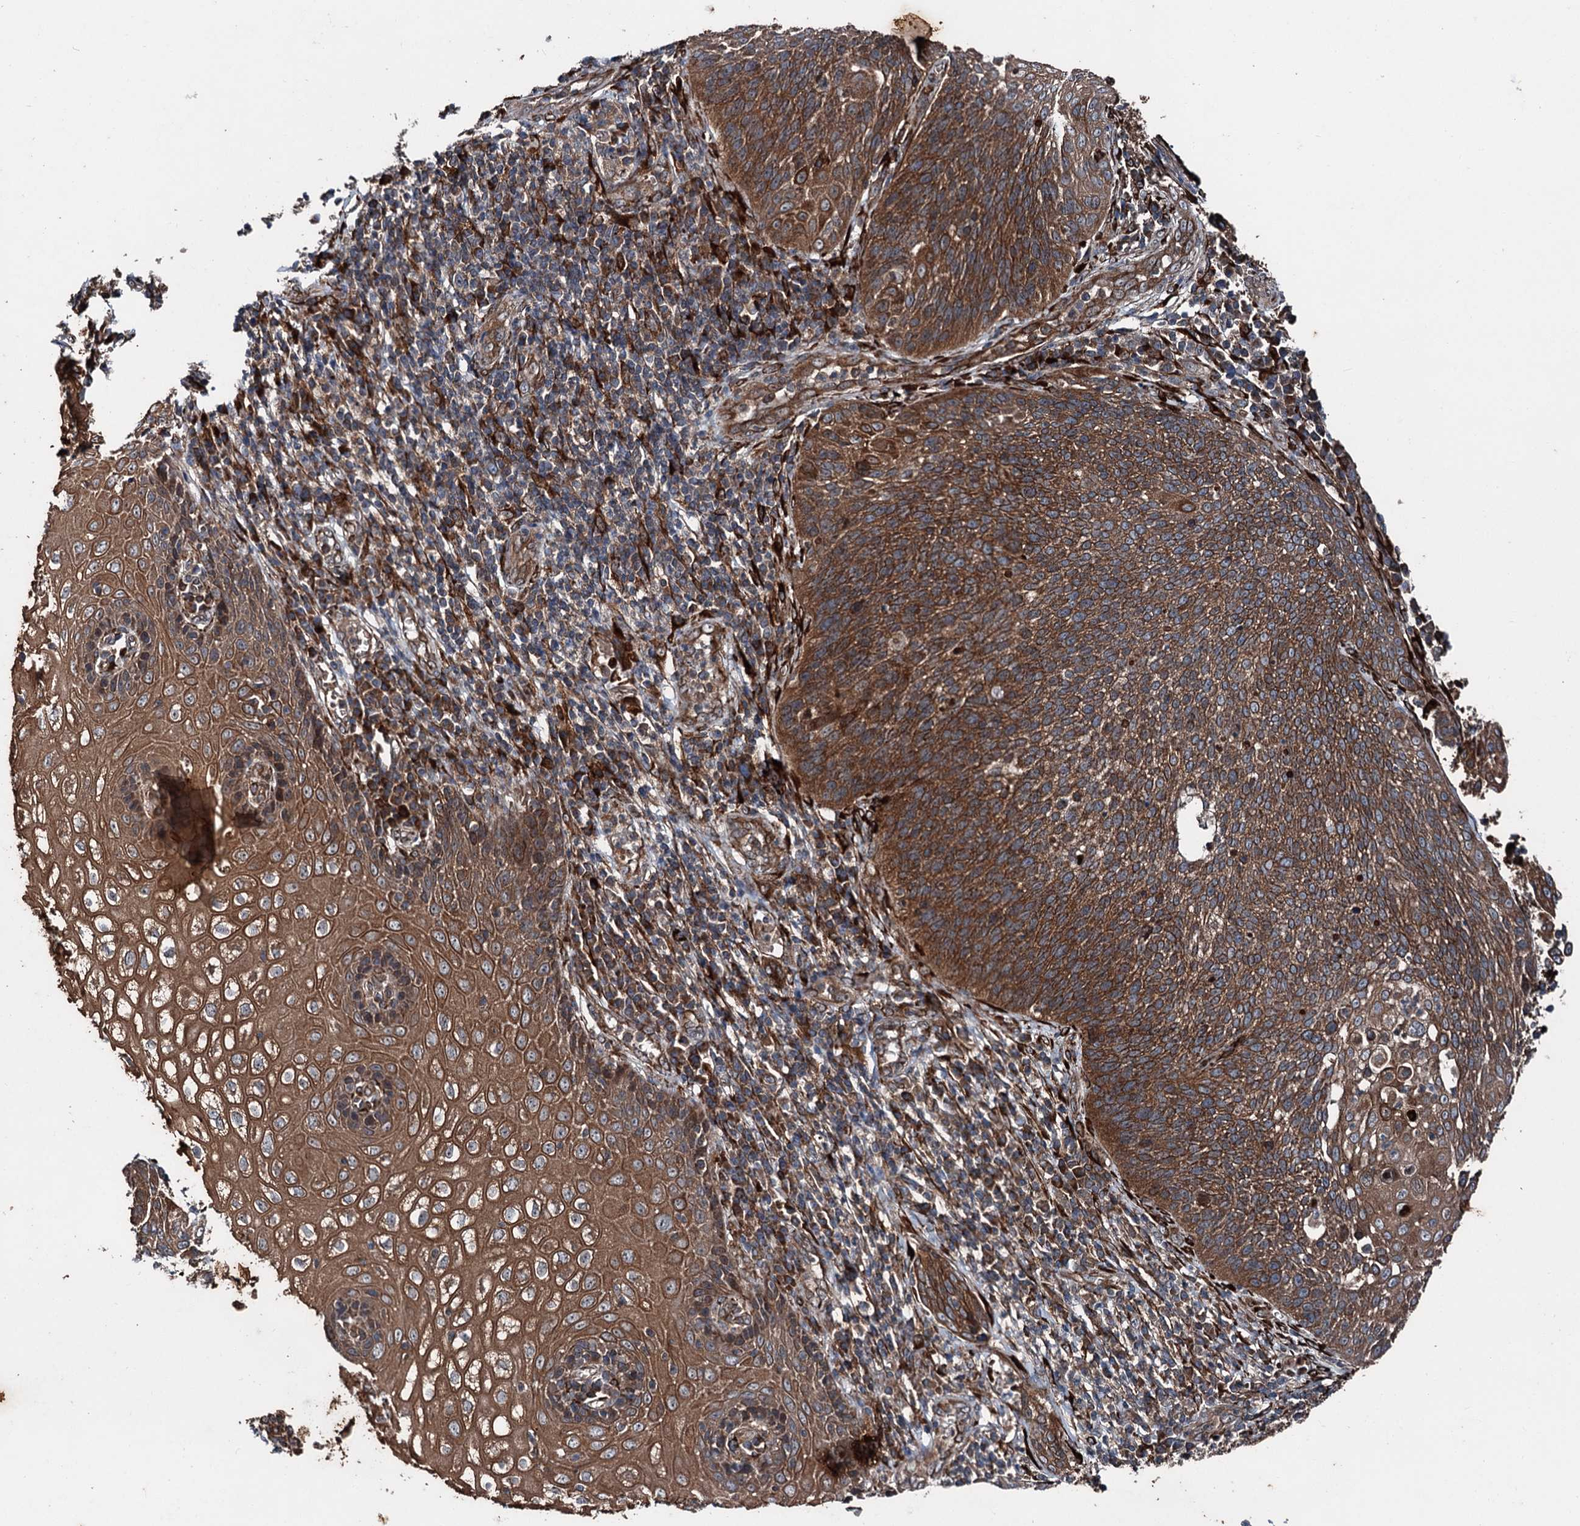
{"staining": {"intensity": "strong", "quantity": ">75%", "location": "cytoplasmic/membranous"}, "tissue": "cervical cancer", "cell_type": "Tumor cells", "image_type": "cancer", "snomed": [{"axis": "morphology", "description": "Squamous cell carcinoma, NOS"}, {"axis": "topography", "description": "Cervix"}], "caption": "There is high levels of strong cytoplasmic/membranous expression in tumor cells of squamous cell carcinoma (cervical), as demonstrated by immunohistochemical staining (brown color).", "gene": "DDIAS", "patient": {"sex": "female", "age": 34}}